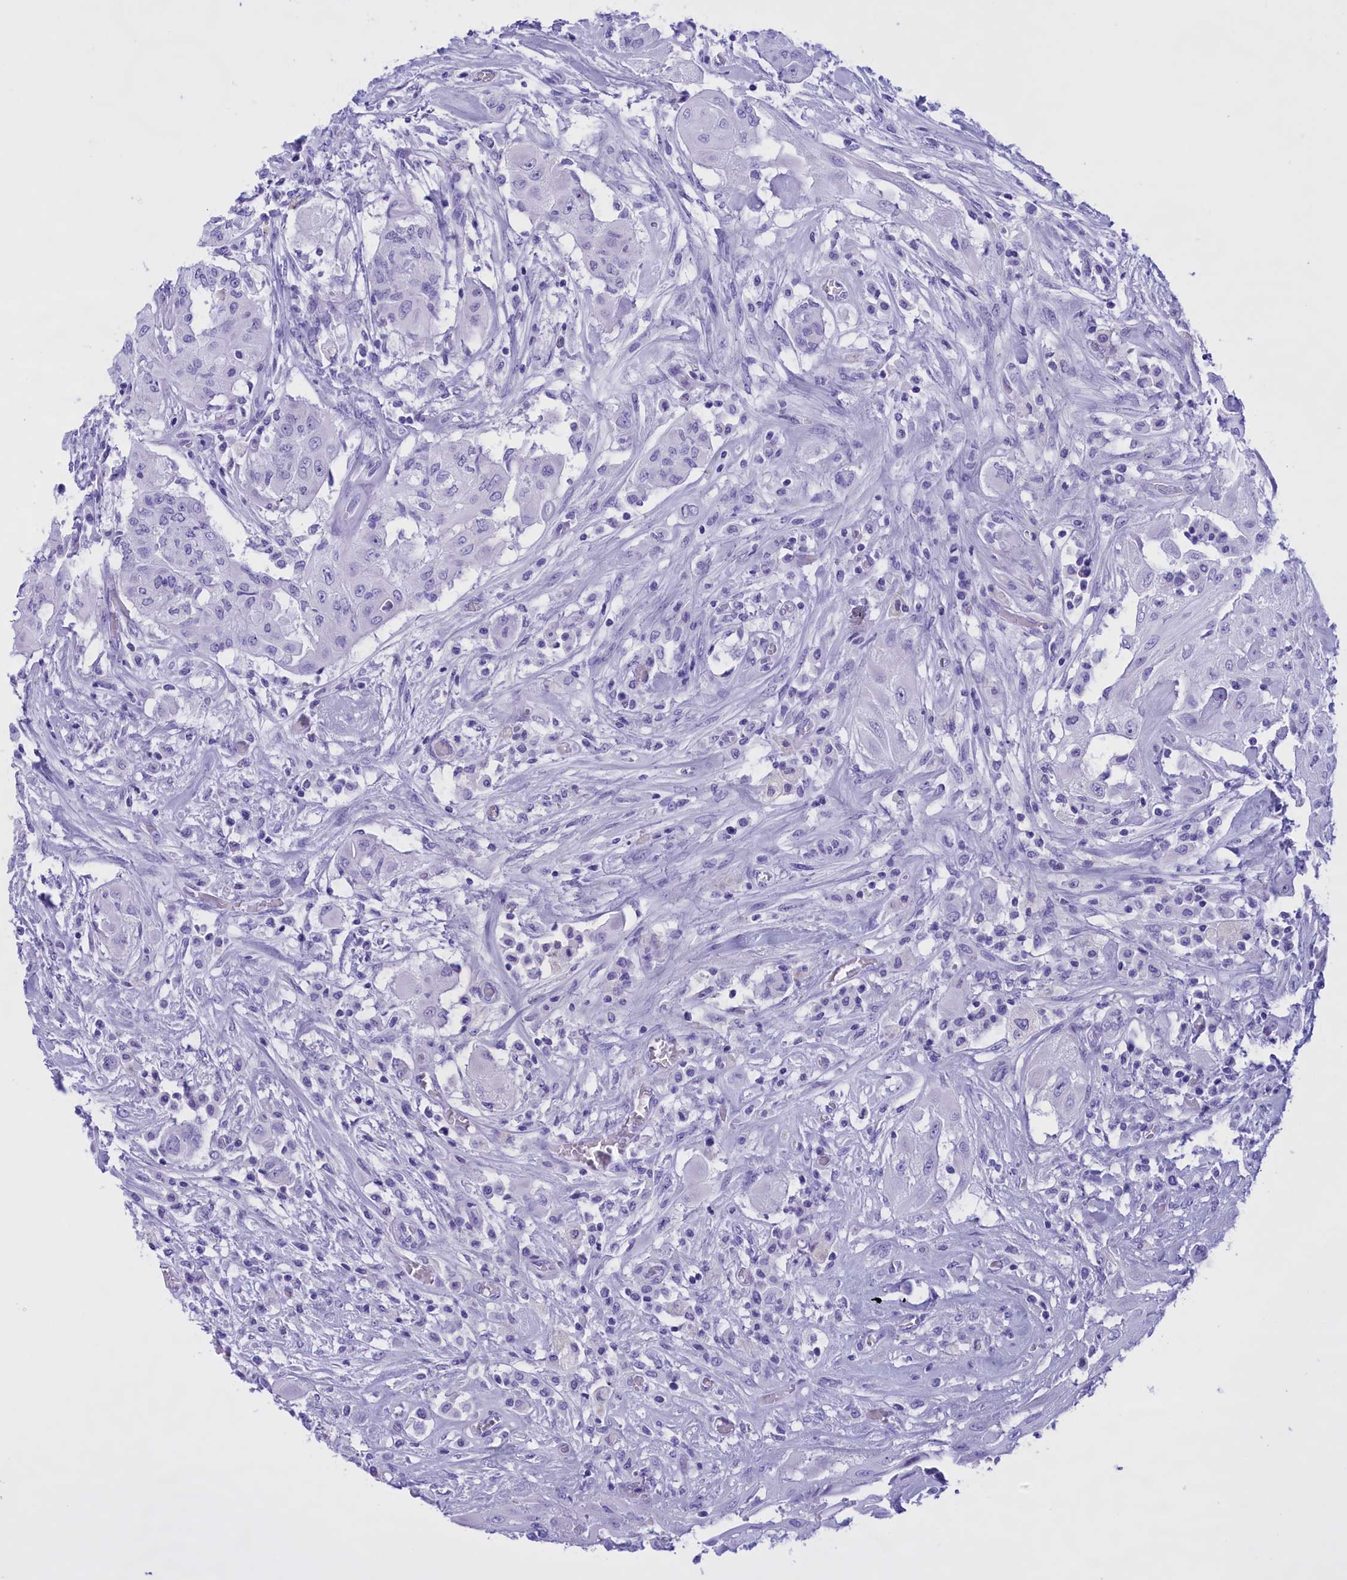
{"staining": {"intensity": "negative", "quantity": "none", "location": "none"}, "tissue": "thyroid cancer", "cell_type": "Tumor cells", "image_type": "cancer", "snomed": [{"axis": "morphology", "description": "Papillary adenocarcinoma, NOS"}, {"axis": "topography", "description": "Thyroid gland"}], "caption": "Immunohistochemistry (IHC) of human papillary adenocarcinoma (thyroid) demonstrates no positivity in tumor cells. The staining is performed using DAB (3,3'-diaminobenzidine) brown chromogen with nuclei counter-stained in using hematoxylin.", "gene": "BRI3", "patient": {"sex": "female", "age": 59}}